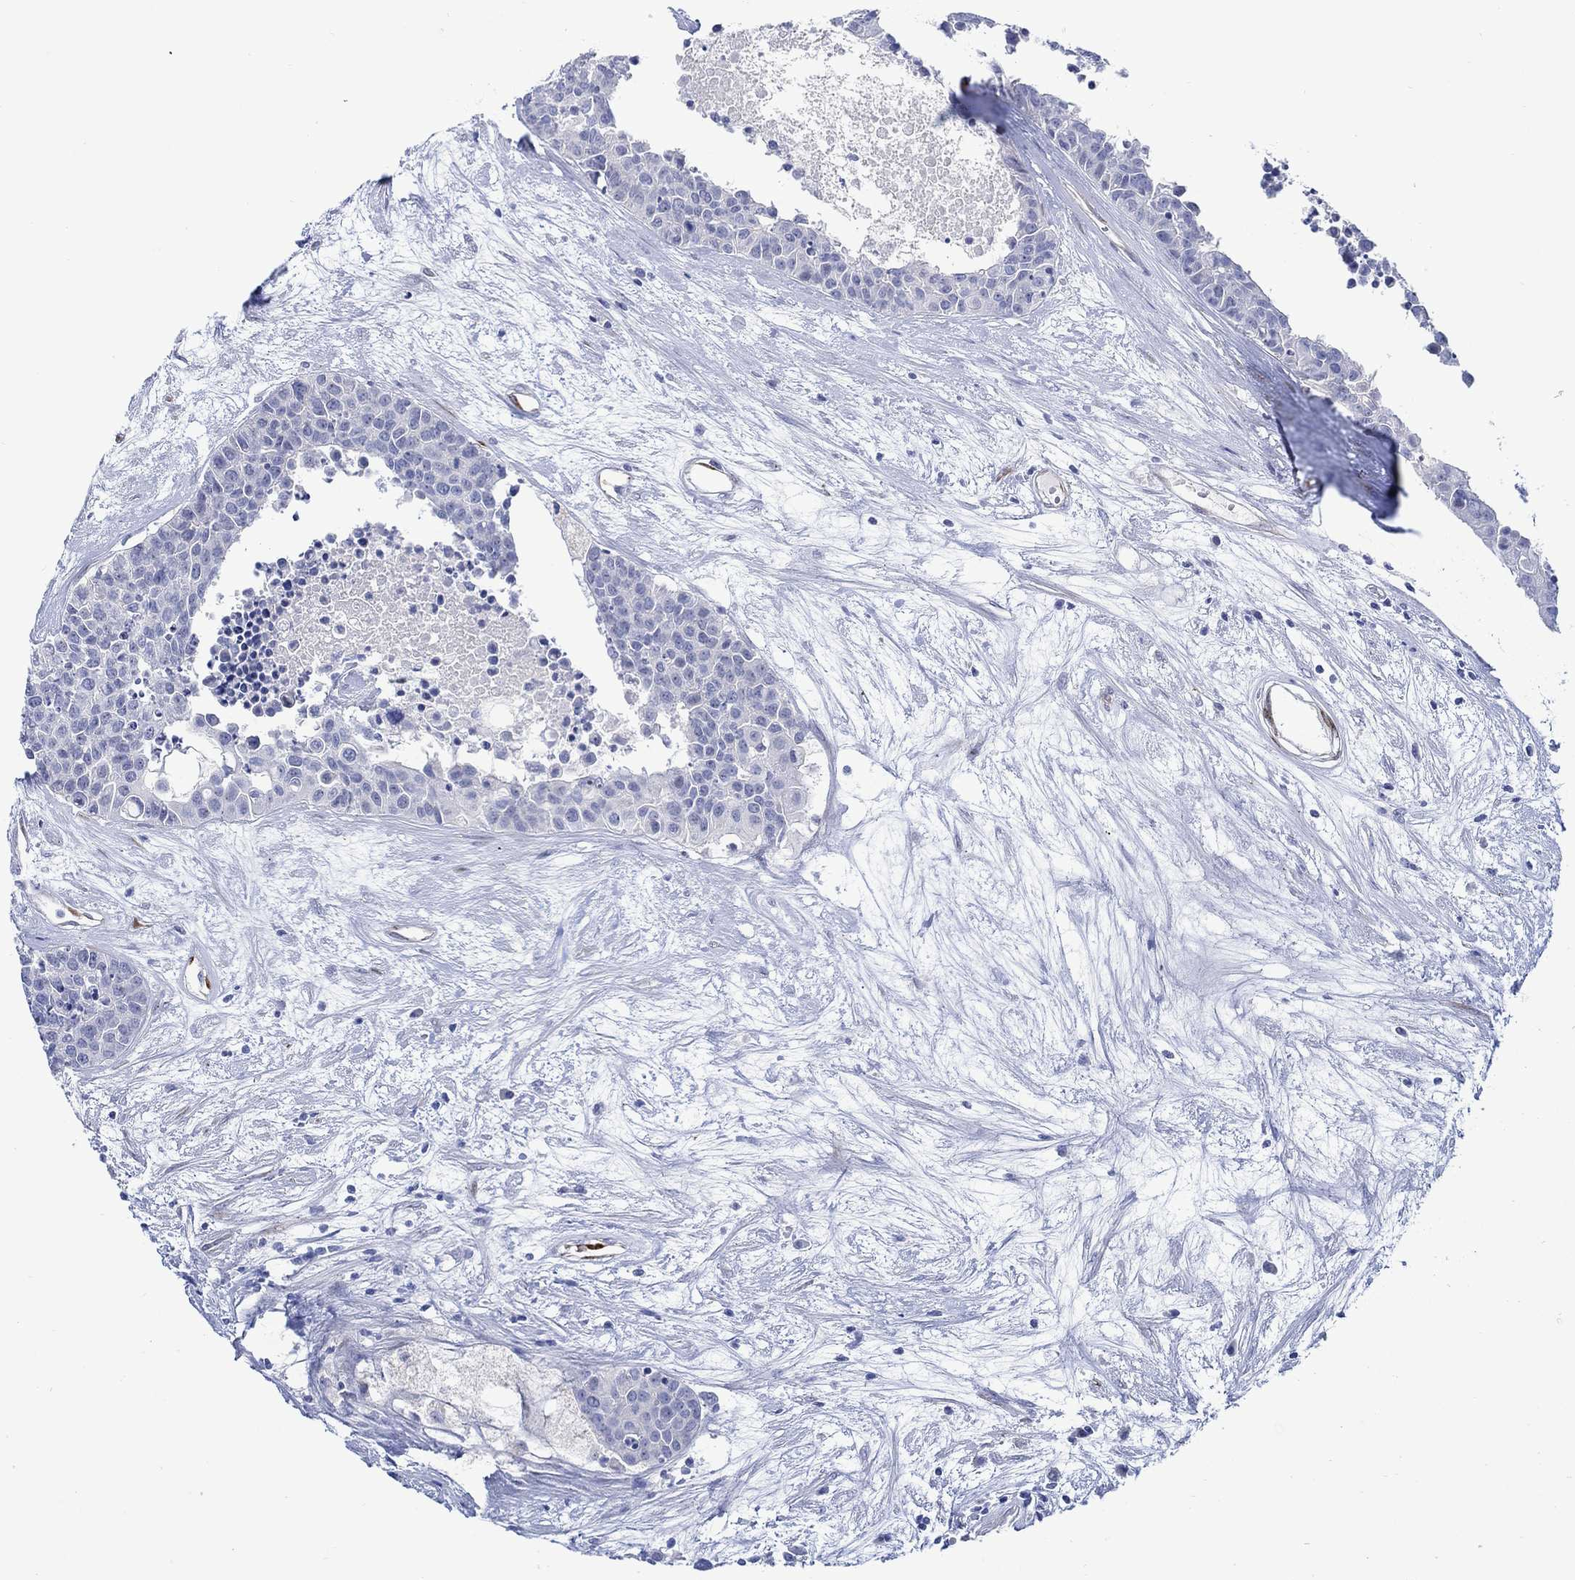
{"staining": {"intensity": "negative", "quantity": "none", "location": "none"}, "tissue": "carcinoid", "cell_type": "Tumor cells", "image_type": "cancer", "snomed": [{"axis": "morphology", "description": "Carcinoid, malignant, NOS"}, {"axis": "topography", "description": "Colon"}], "caption": "The immunohistochemistry (IHC) photomicrograph has no significant staining in tumor cells of carcinoid tissue. (Stains: DAB (3,3'-diaminobenzidine) immunohistochemistry with hematoxylin counter stain, Microscopy: brightfield microscopy at high magnification).", "gene": "KSR2", "patient": {"sex": "male", "age": 81}}